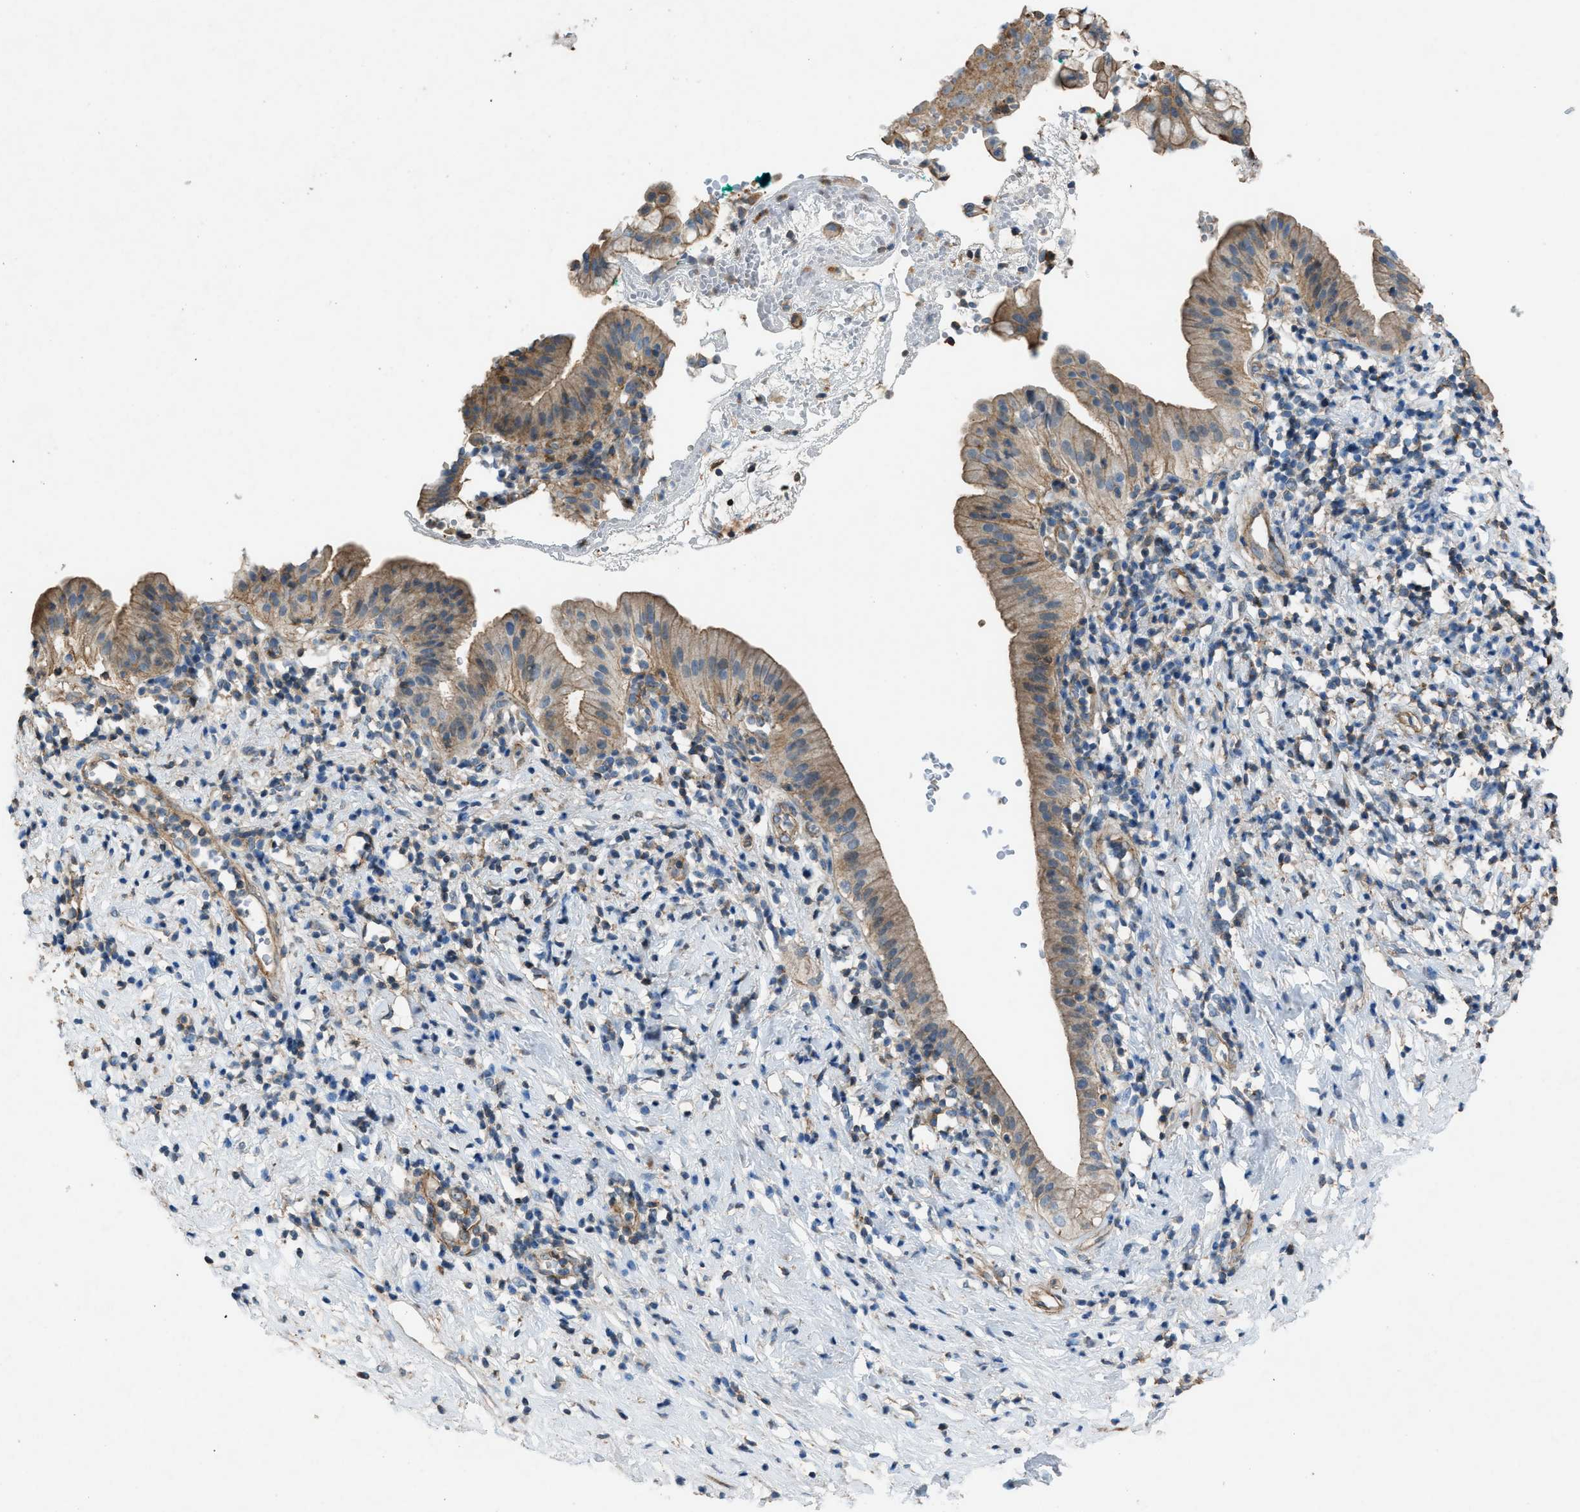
{"staining": {"intensity": "weak", "quantity": ">75%", "location": "cytoplasmic/membranous"}, "tissue": "pancreatic cancer", "cell_type": "Tumor cells", "image_type": "cancer", "snomed": [{"axis": "morphology", "description": "Adenocarcinoma, NOS"}, {"axis": "morphology", "description": "Adenocarcinoma, metastatic, NOS"}, {"axis": "topography", "description": "Lymph node"}, {"axis": "topography", "description": "Pancreas"}, {"axis": "topography", "description": "Duodenum"}], "caption": "A low amount of weak cytoplasmic/membranous staining is present in approximately >75% of tumor cells in pancreatic cancer tissue.", "gene": "NCK2", "patient": {"sex": "female", "age": 64}}